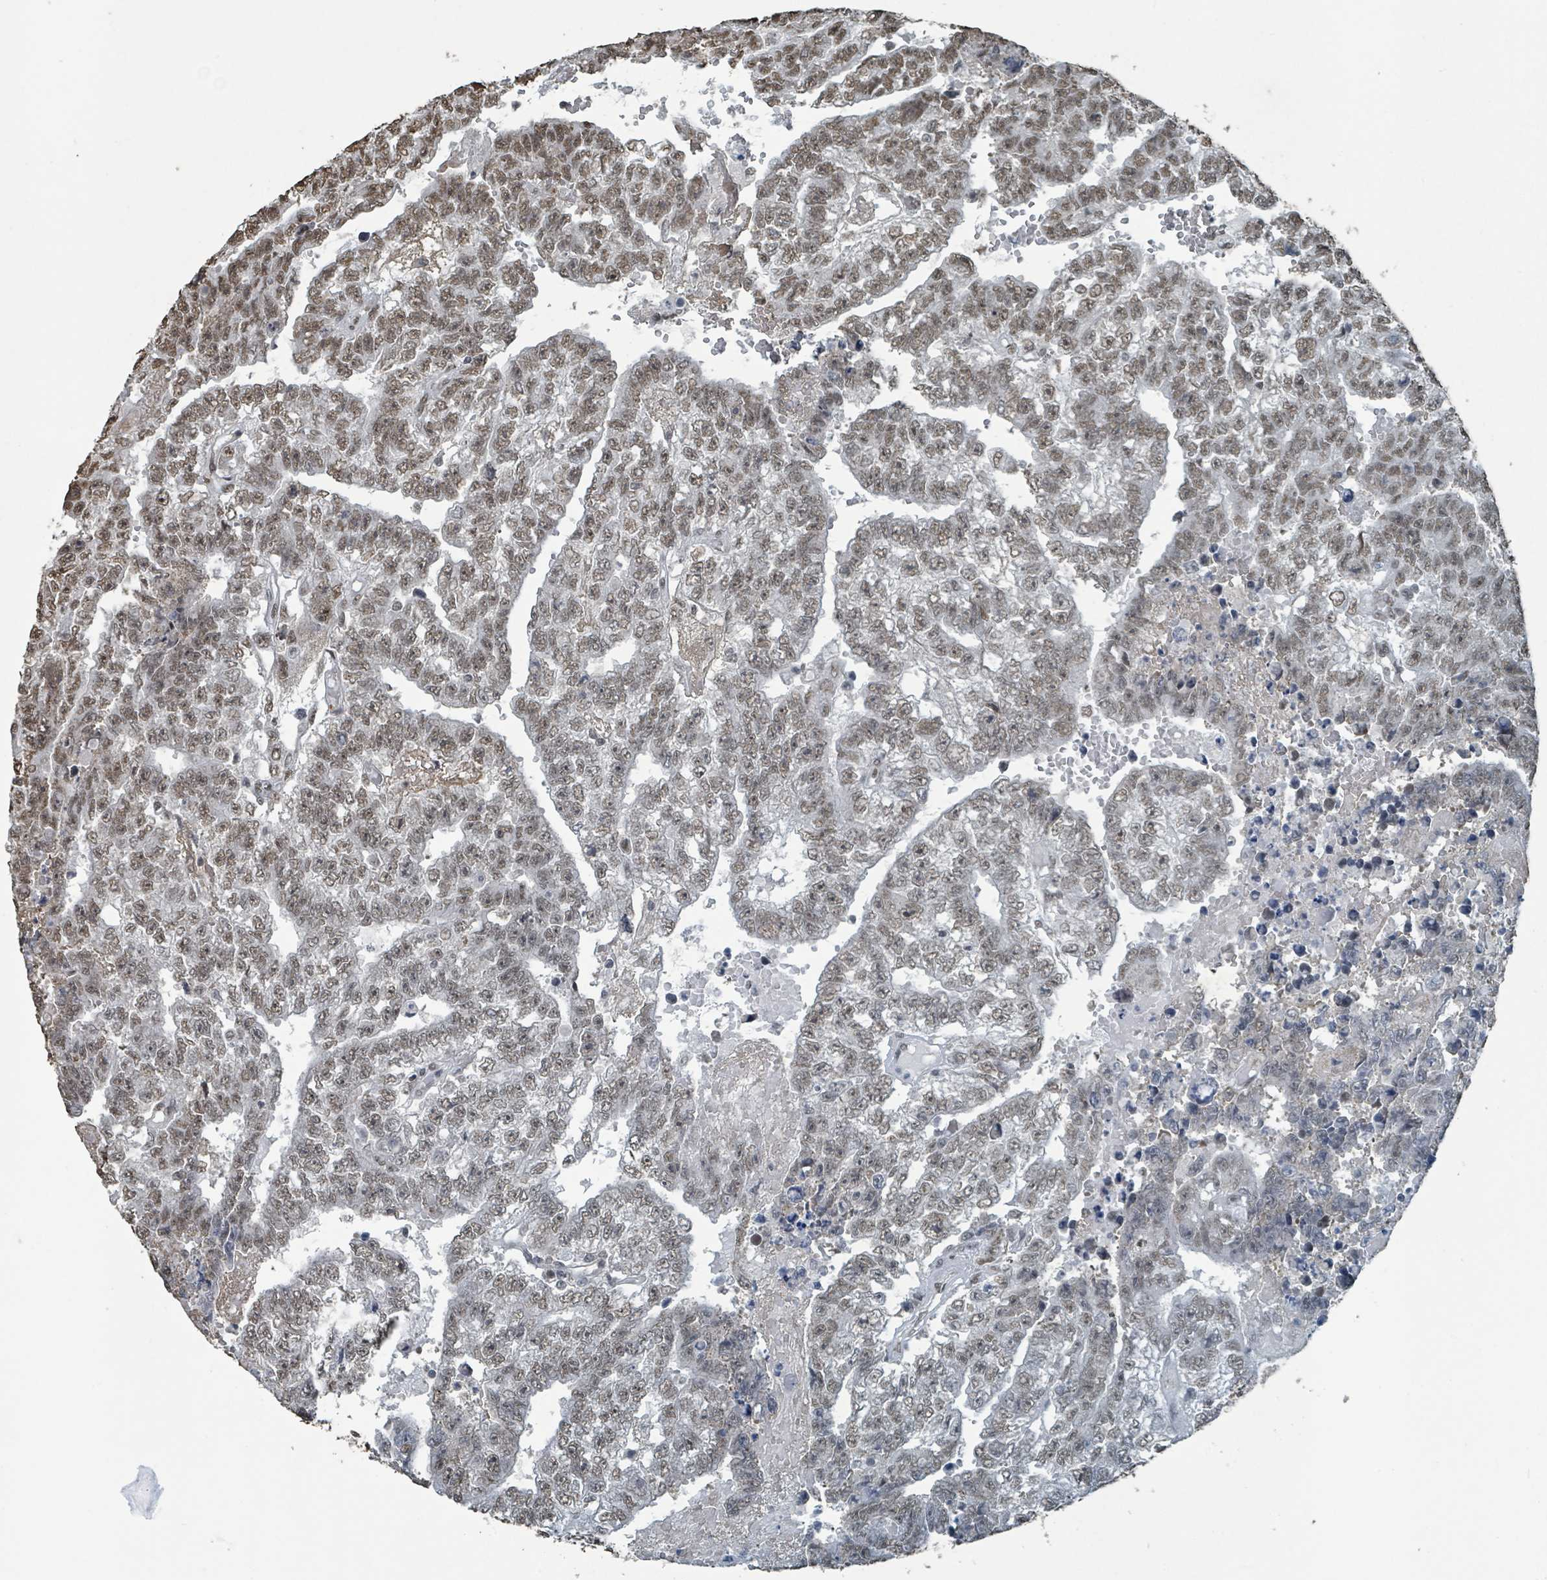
{"staining": {"intensity": "moderate", "quantity": "25%-75%", "location": "nuclear"}, "tissue": "testis cancer", "cell_type": "Tumor cells", "image_type": "cancer", "snomed": [{"axis": "morphology", "description": "Carcinoma, Embryonal, NOS"}, {"axis": "topography", "description": "Testis"}], "caption": "IHC histopathology image of testis embryonal carcinoma stained for a protein (brown), which demonstrates medium levels of moderate nuclear staining in approximately 25%-75% of tumor cells.", "gene": "PHIP", "patient": {"sex": "male", "age": 25}}